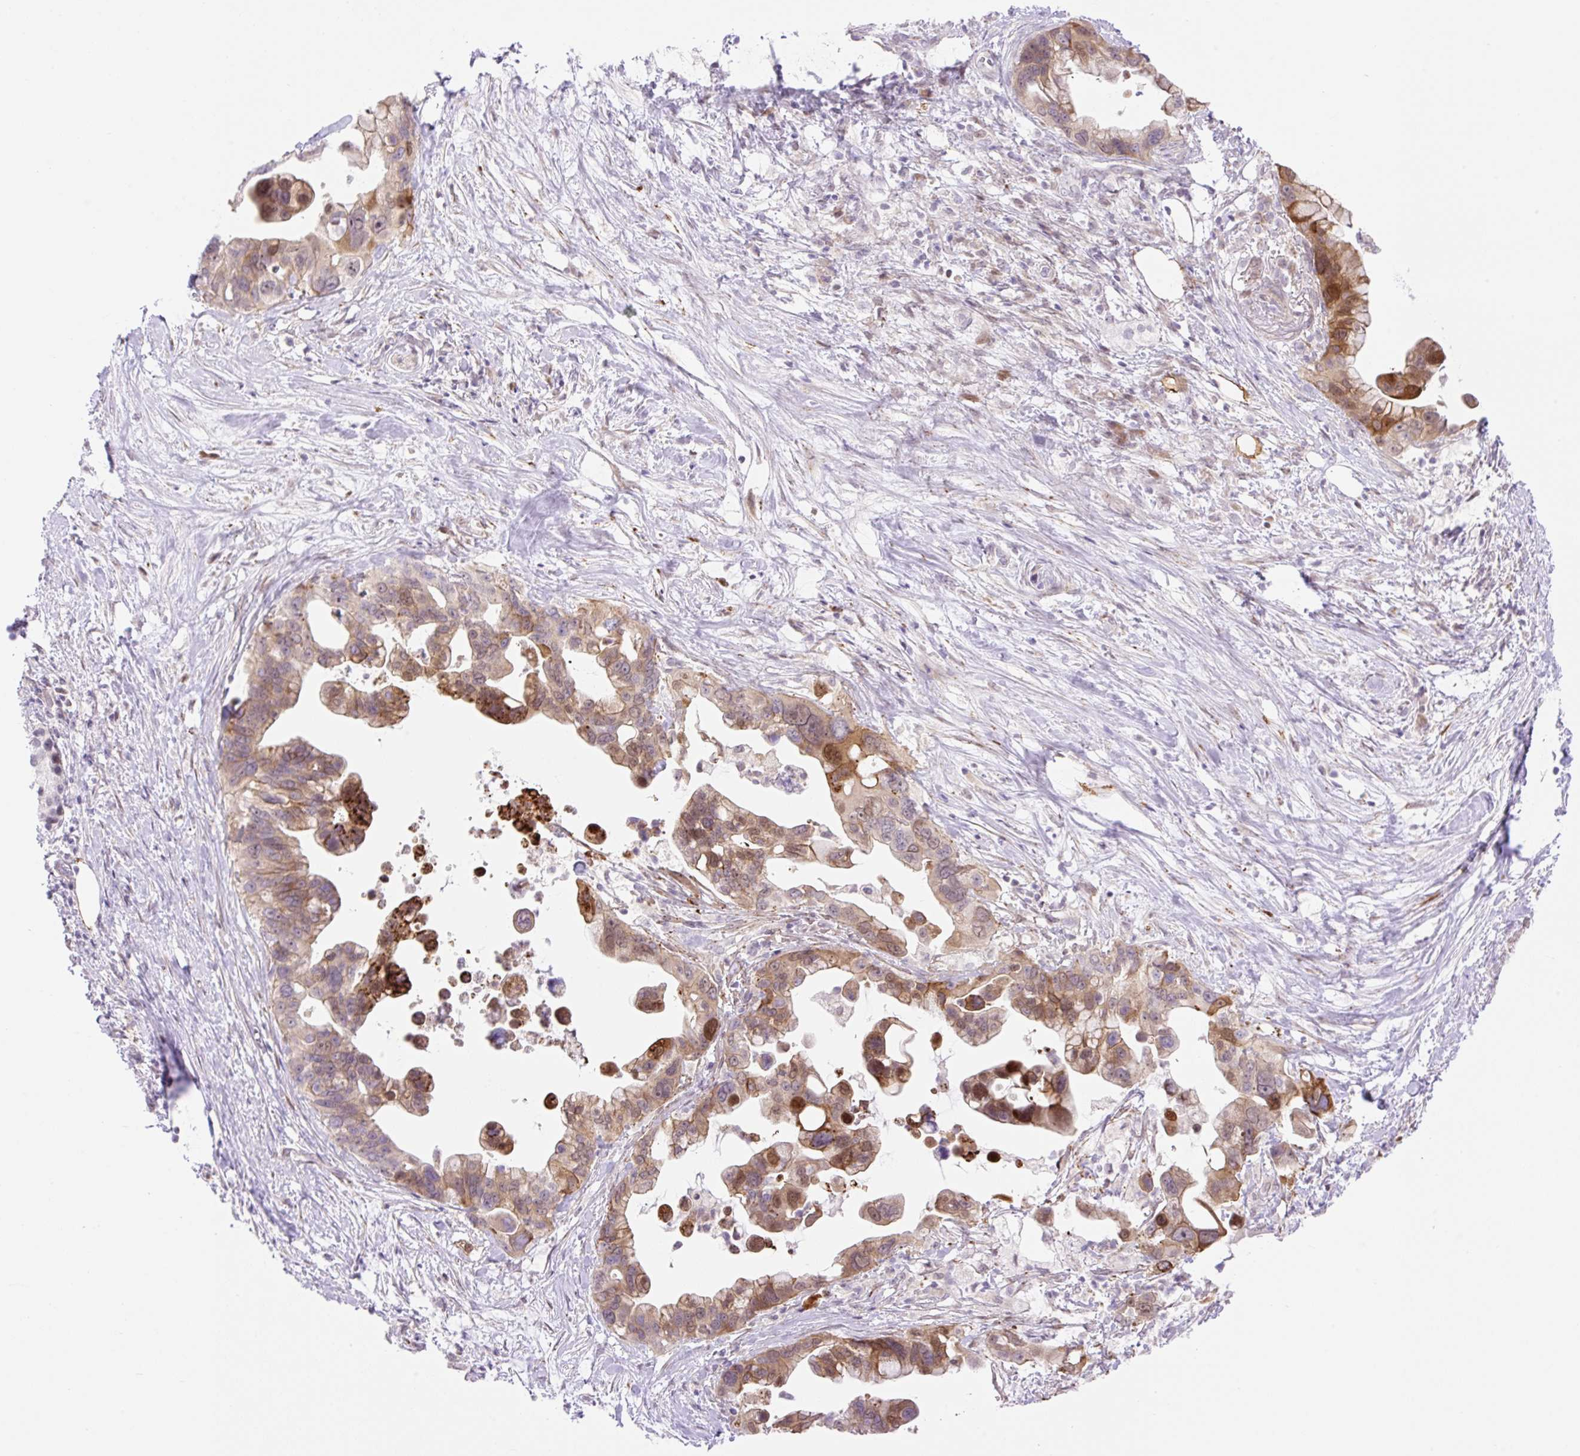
{"staining": {"intensity": "moderate", "quantity": ">75%", "location": "cytoplasmic/membranous,nuclear"}, "tissue": "pancreatic cancer", "cell_type": "Tumor cells", "image_type": "cancer", "snomed": [{"axis": "morphology", "description": "Adenocarcinoma, NOS"}, {"axis": "topography", "description": "Pancreas"}], "caption": "Pancreatic cancer (adenocarcinoma) stained with a protein marker demonstrates moderate staining in tumor cells.", "gene": "ZFP41", "patient": {"sex": "female", "age": 83}}